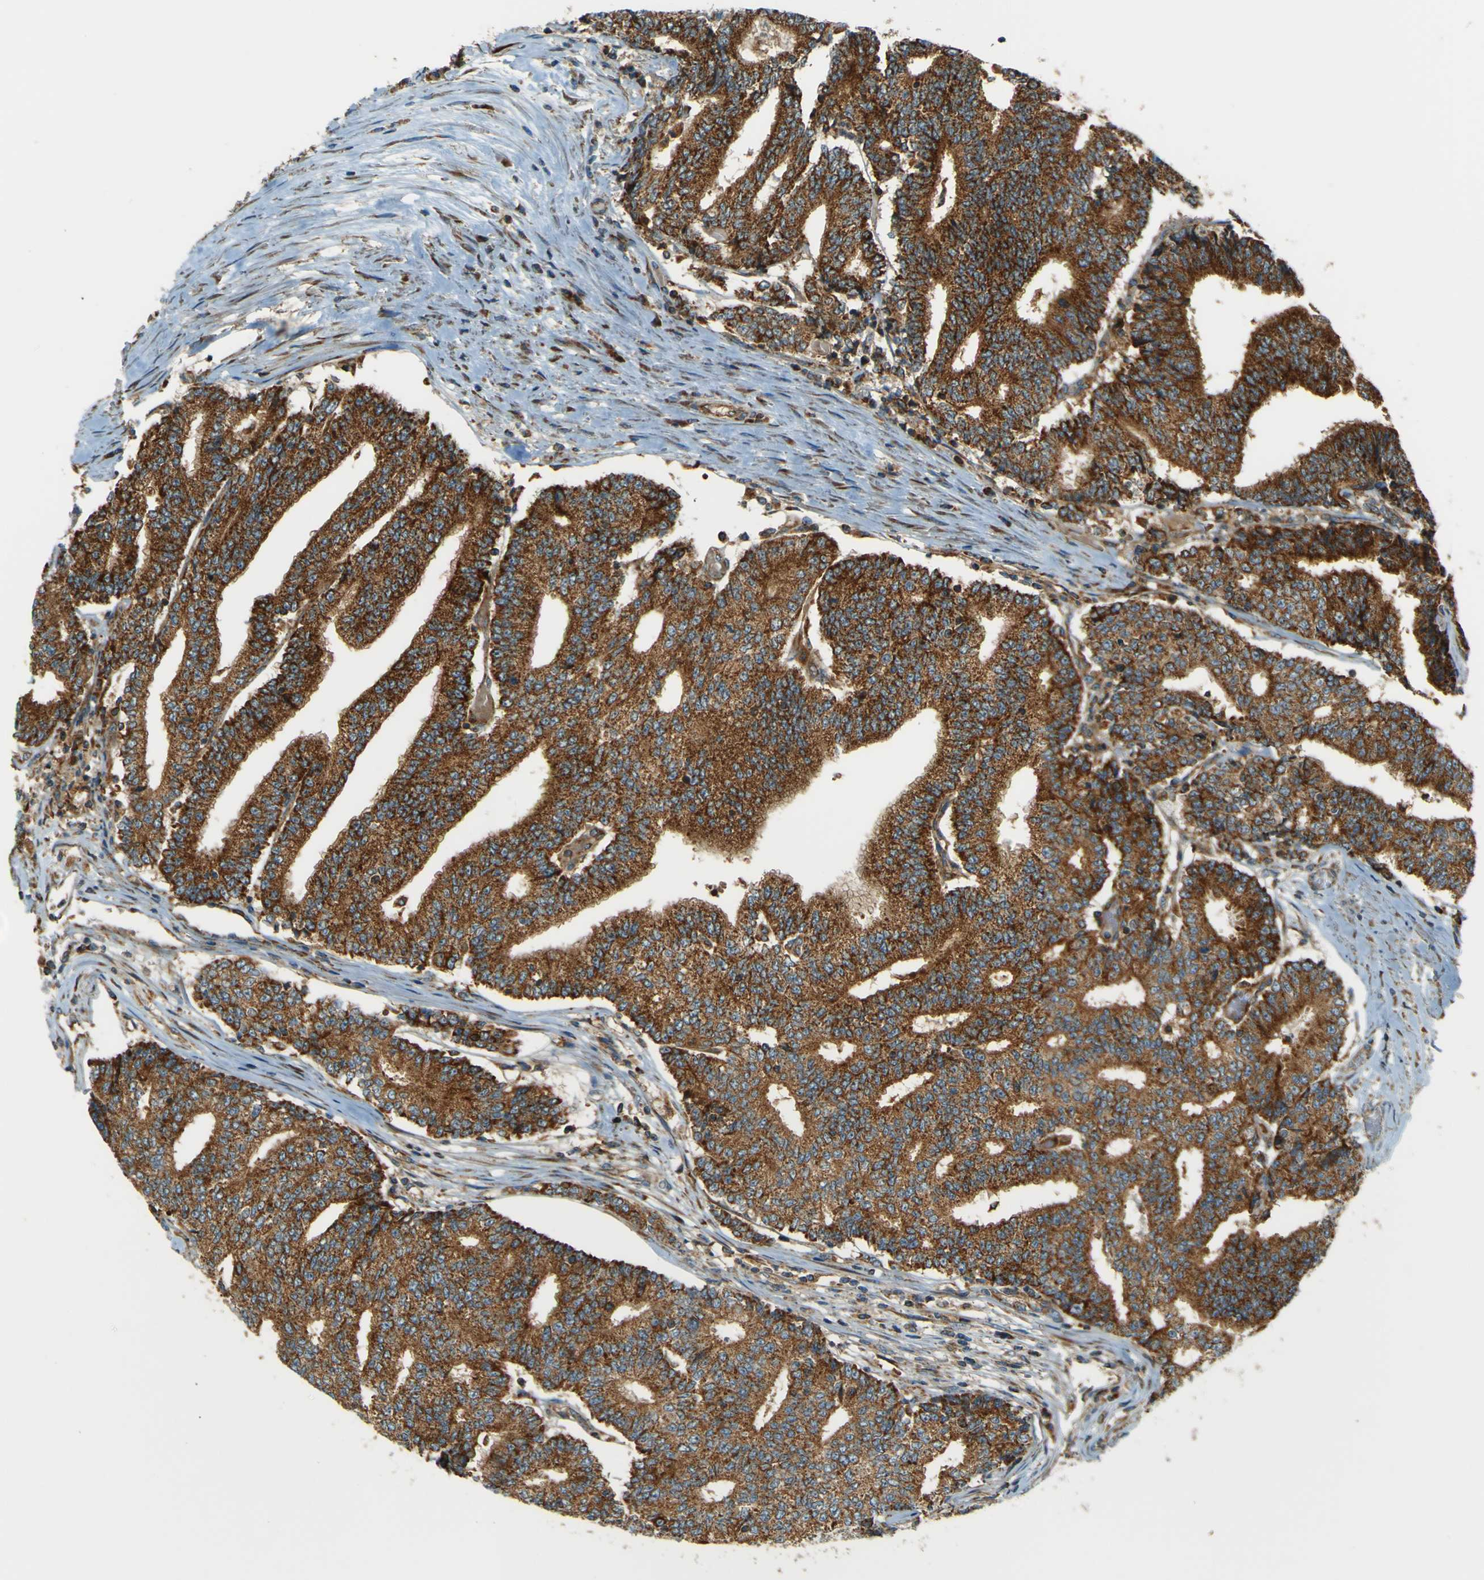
{"staining": {"intensity": "strong", "quantity": ">75%", "location": "cytoplasmic/membranous"}, "tissue": "prostate cancer", "cell_type": "Tumor cells", "image_type": "cancer", "snomed": [{"axis": "morphology", "description": "Normal tissue, NOS"}, {"axis": "morphology", "description": "Adenocarcinoma, High grade"}, {"axis": "topography", "description": "Prostate"}, {"axis": "topography", "description": "Seminal veicle"}], "caption": "Prostate cancer stained for a protein reveals strong cytoplasmic/membranous positivity in tumor cells.", "gene": "DNAJC5", "patient": {"sex": "male", "age": 55}}